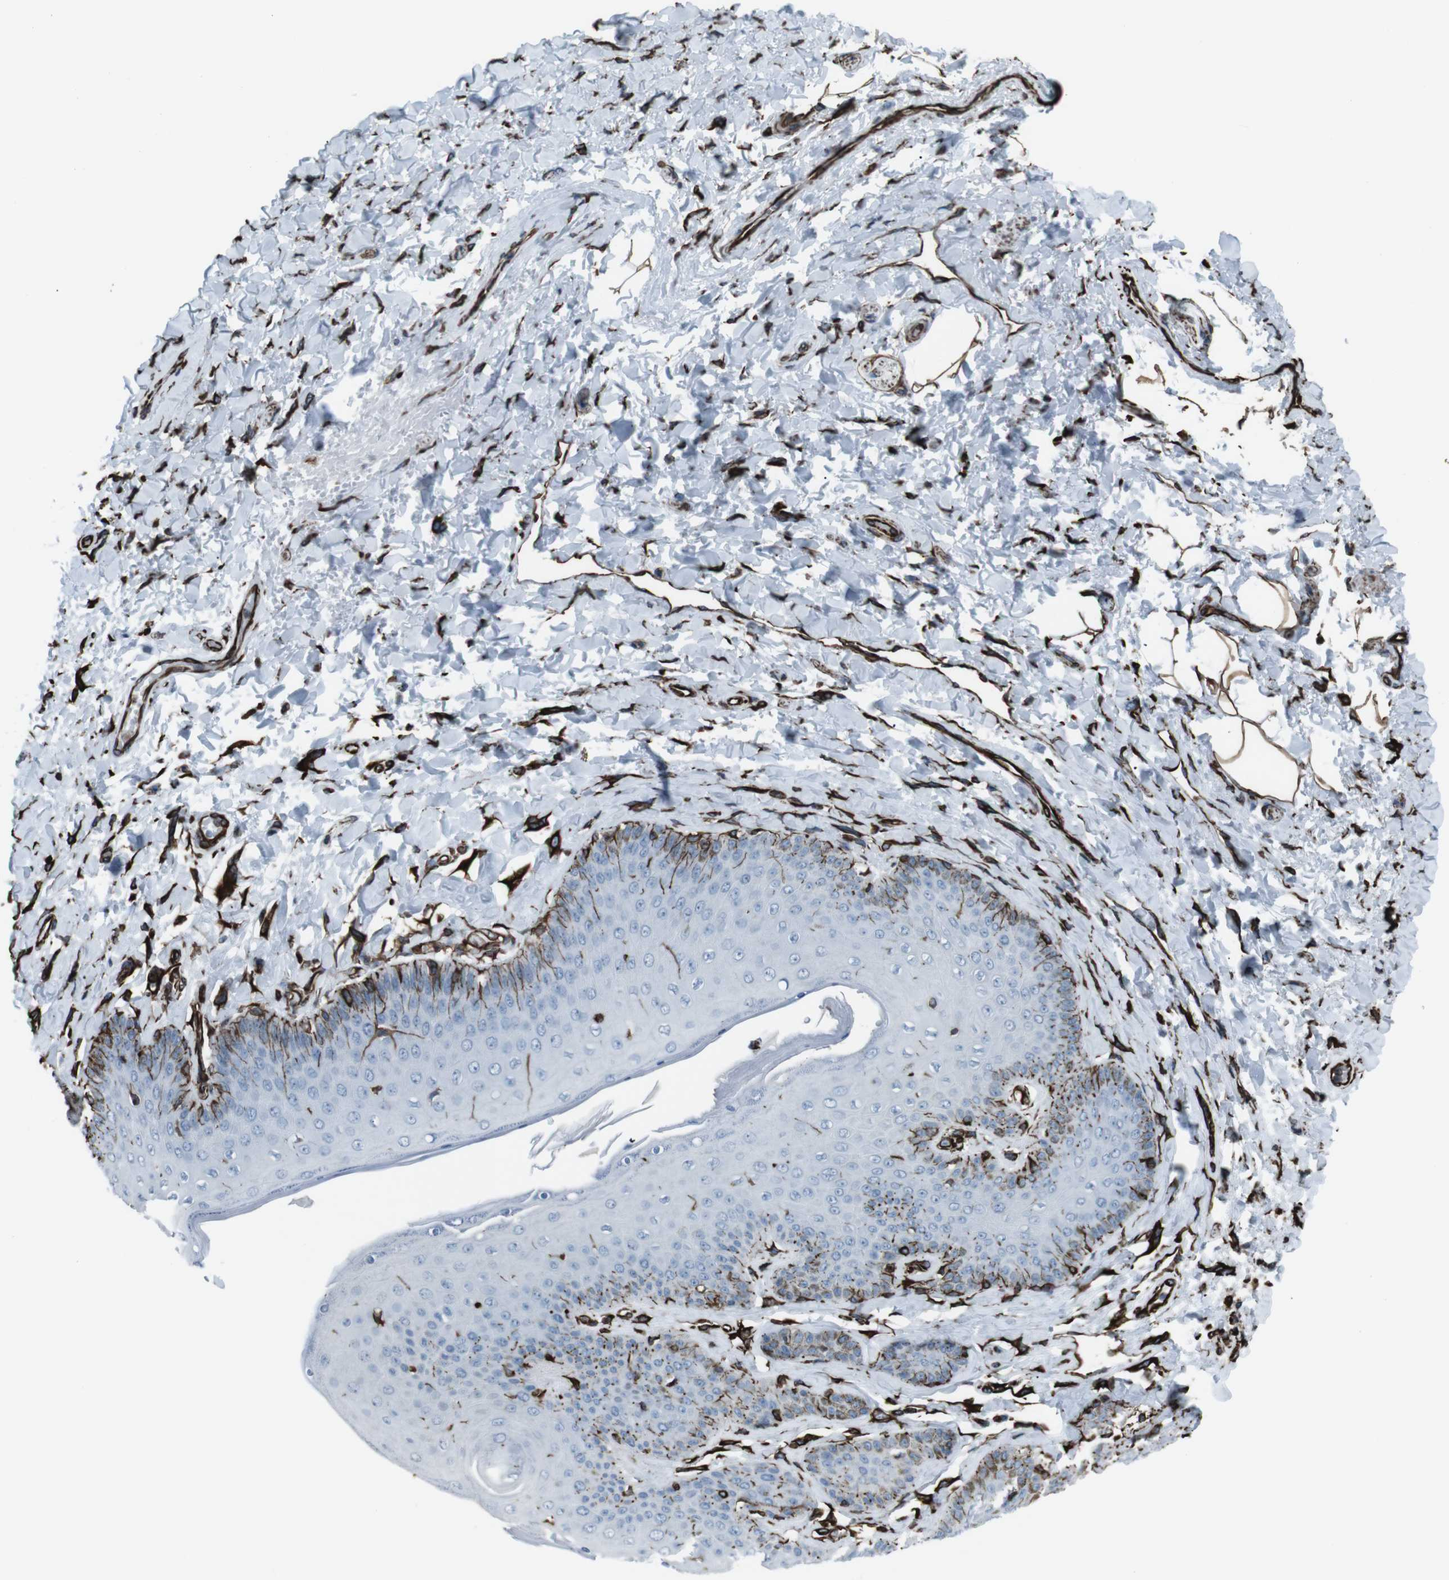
{"staining": {"intensity": "moderate", "quantity": "<25%", "location": "cytoplasmic/membranous"}, "tissue": "skin", "cell_type": "Epidermal cells", "image_type": "normal", "snomed": [{"axis": "morphology", "description": "Normal tissue, NOS"}, {"axis": "topography", "description": "Anal"}], "caption": "High-power microscopy captured an immunohistochemistry photomicrograph of benign skin, revealing moderate cytoplasmic/membranous expression in approximately <25% of epidermal cells. (IHC, brightfield microscopy, high magnification).", "gene": "ZDHHC6", "patient": {"sex": "male", "age": 69}}